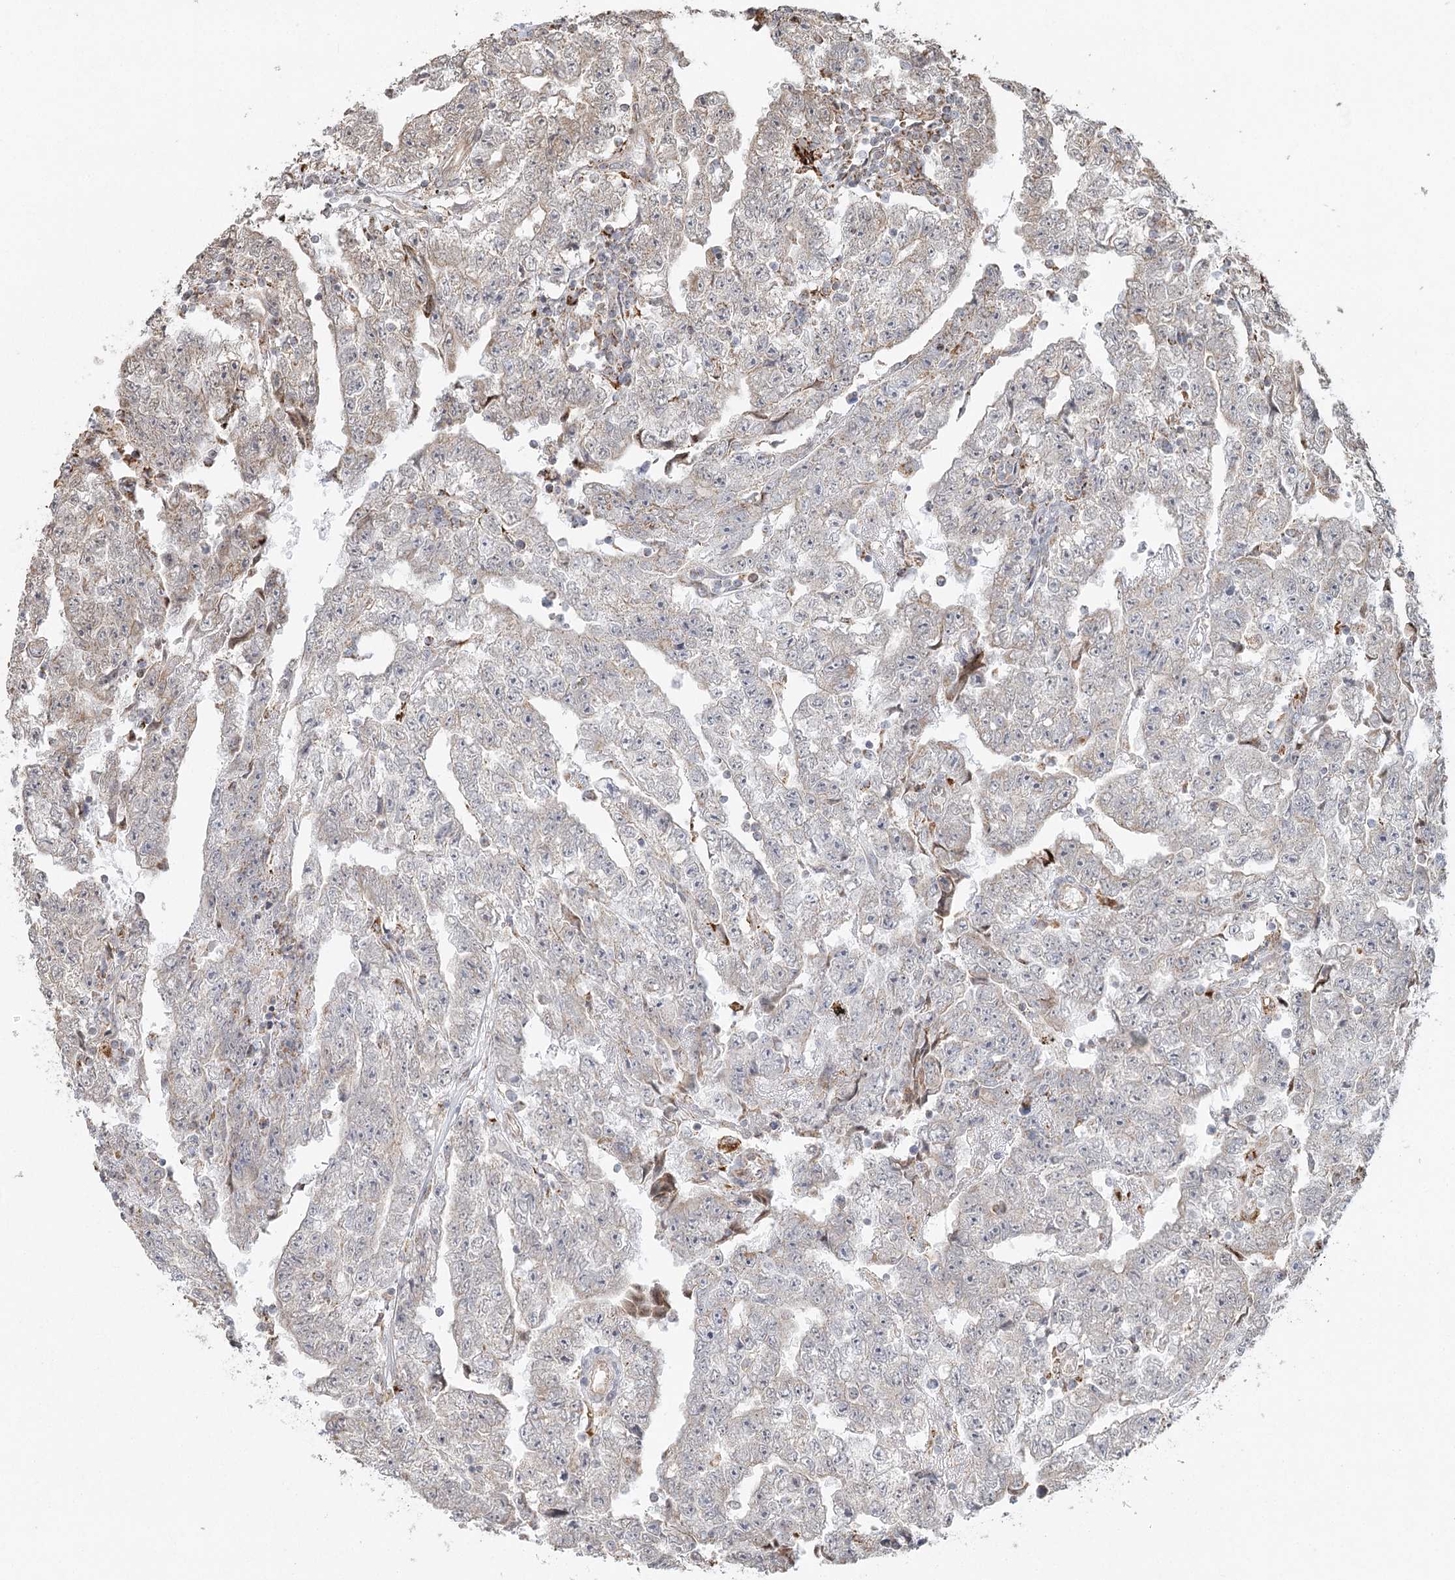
{"staining": {"intensity": "weak", "quantity": "<25%", "location": "cytoplasmic/membranous"}, "tissue": "testis cancer", "cell_type": "Tumor cells", "image_type": "cancer", "snomed": [{"axis": "morphology", "description": "Carcinoma, Embryonal, NOS"}, {"axis": "topography", "description": "Testis"}], "caption": "An IHC photomicrograph of testis cancer is shown. There is no staining in tumor cells of testis cancer.", "gene": "LACTB", "patient": {"sex": "male", "age": 25}}